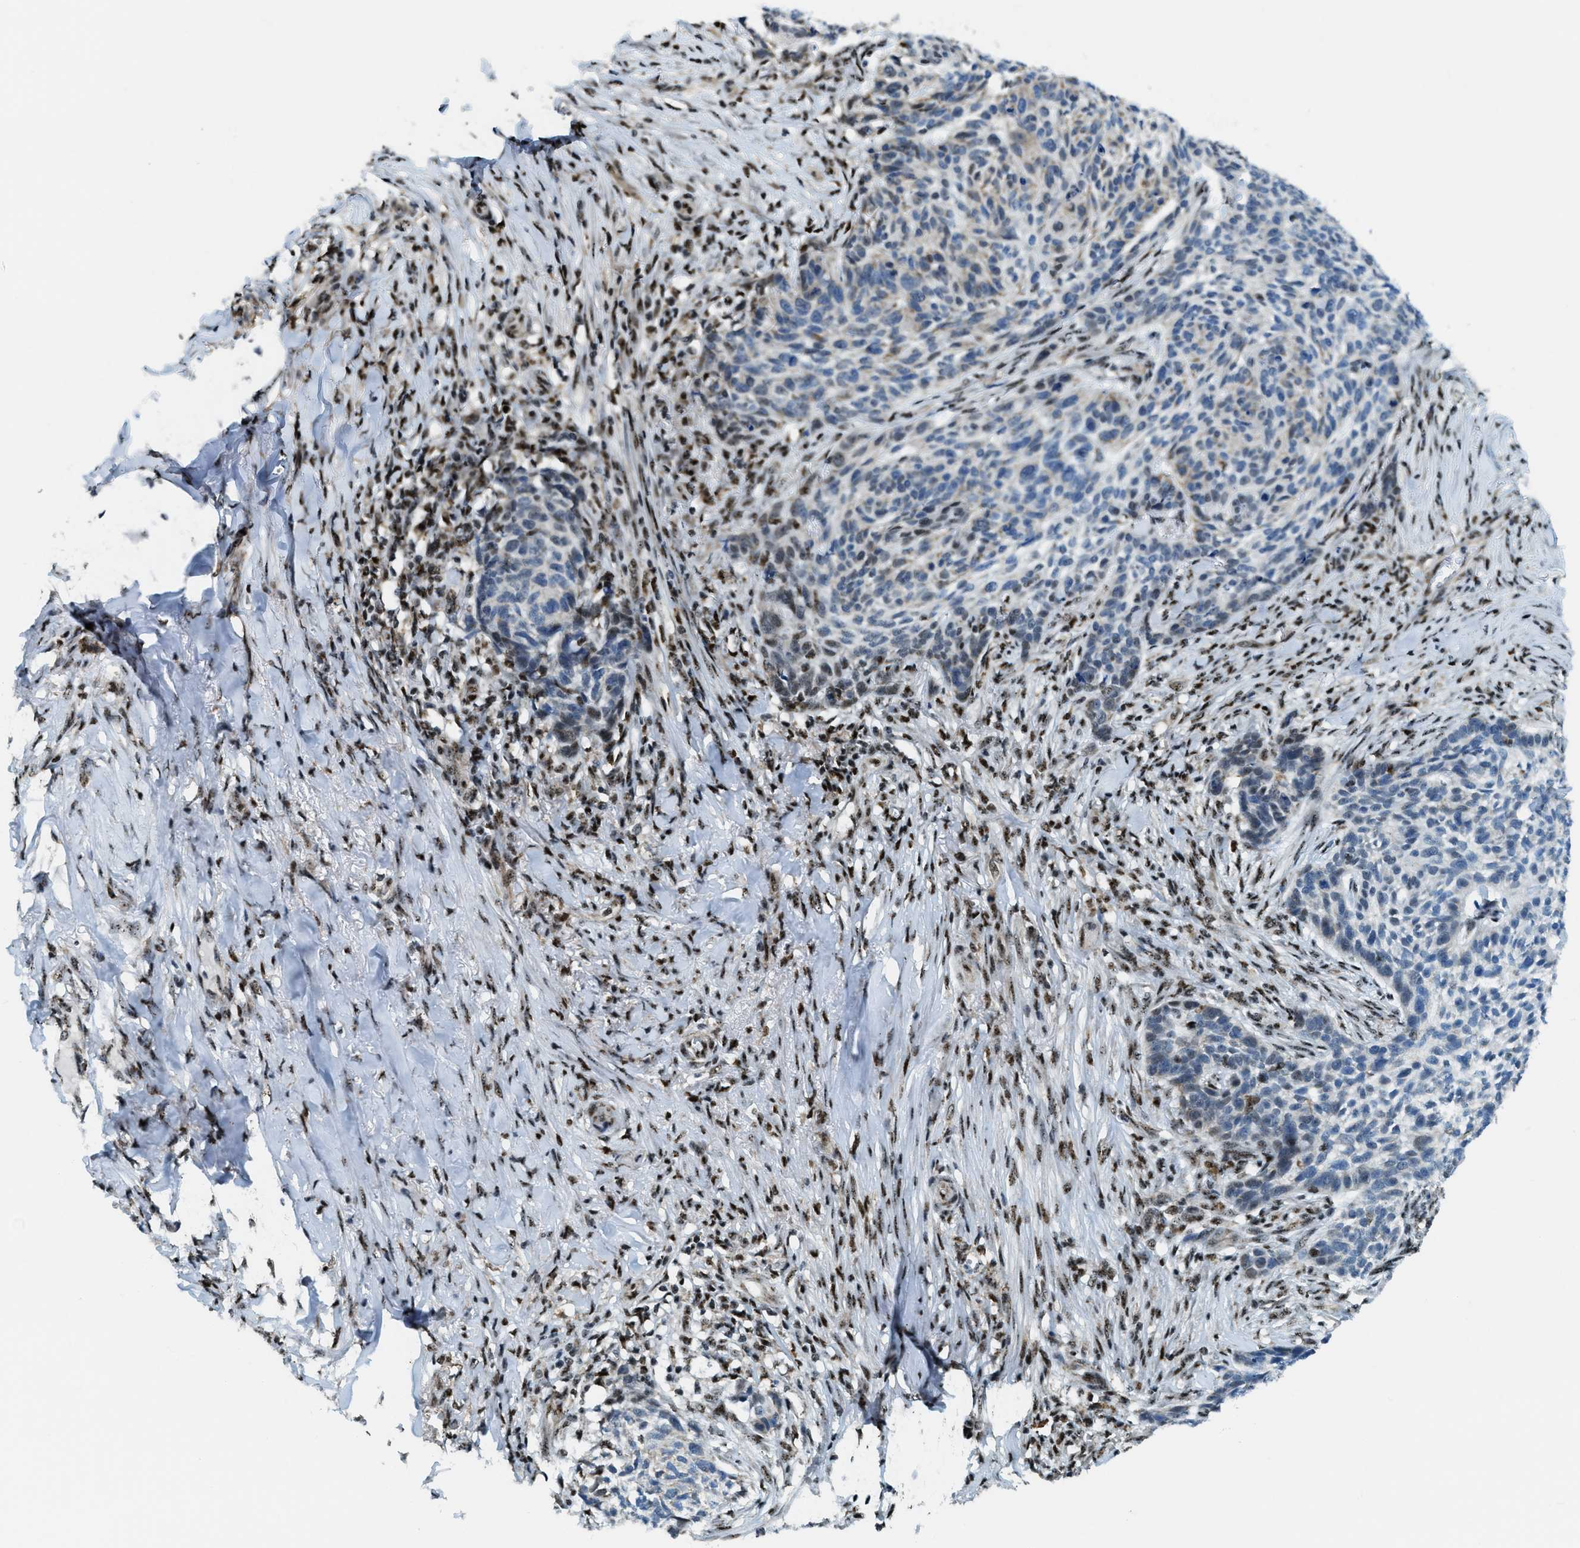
{"staining": {"intensity": "weak", "quantity": "<25%", "location": "nuclear"}, "tissue": "skin cancer", "cell_type": "Tumor cells", "image_type": "cancer", "snomed": [{"axis": "morphology", "description": "Basal cell carcinoma"}, {"axis": "topography", "description": "Skin"}], "caption": "A high-resolution photomicrograph shows immunohistochemistry staining of skin cancer, which reveals no significant positivity in tumor cells.", "gene": "SP100", "patient": {"sex": "male", "age": 85}}